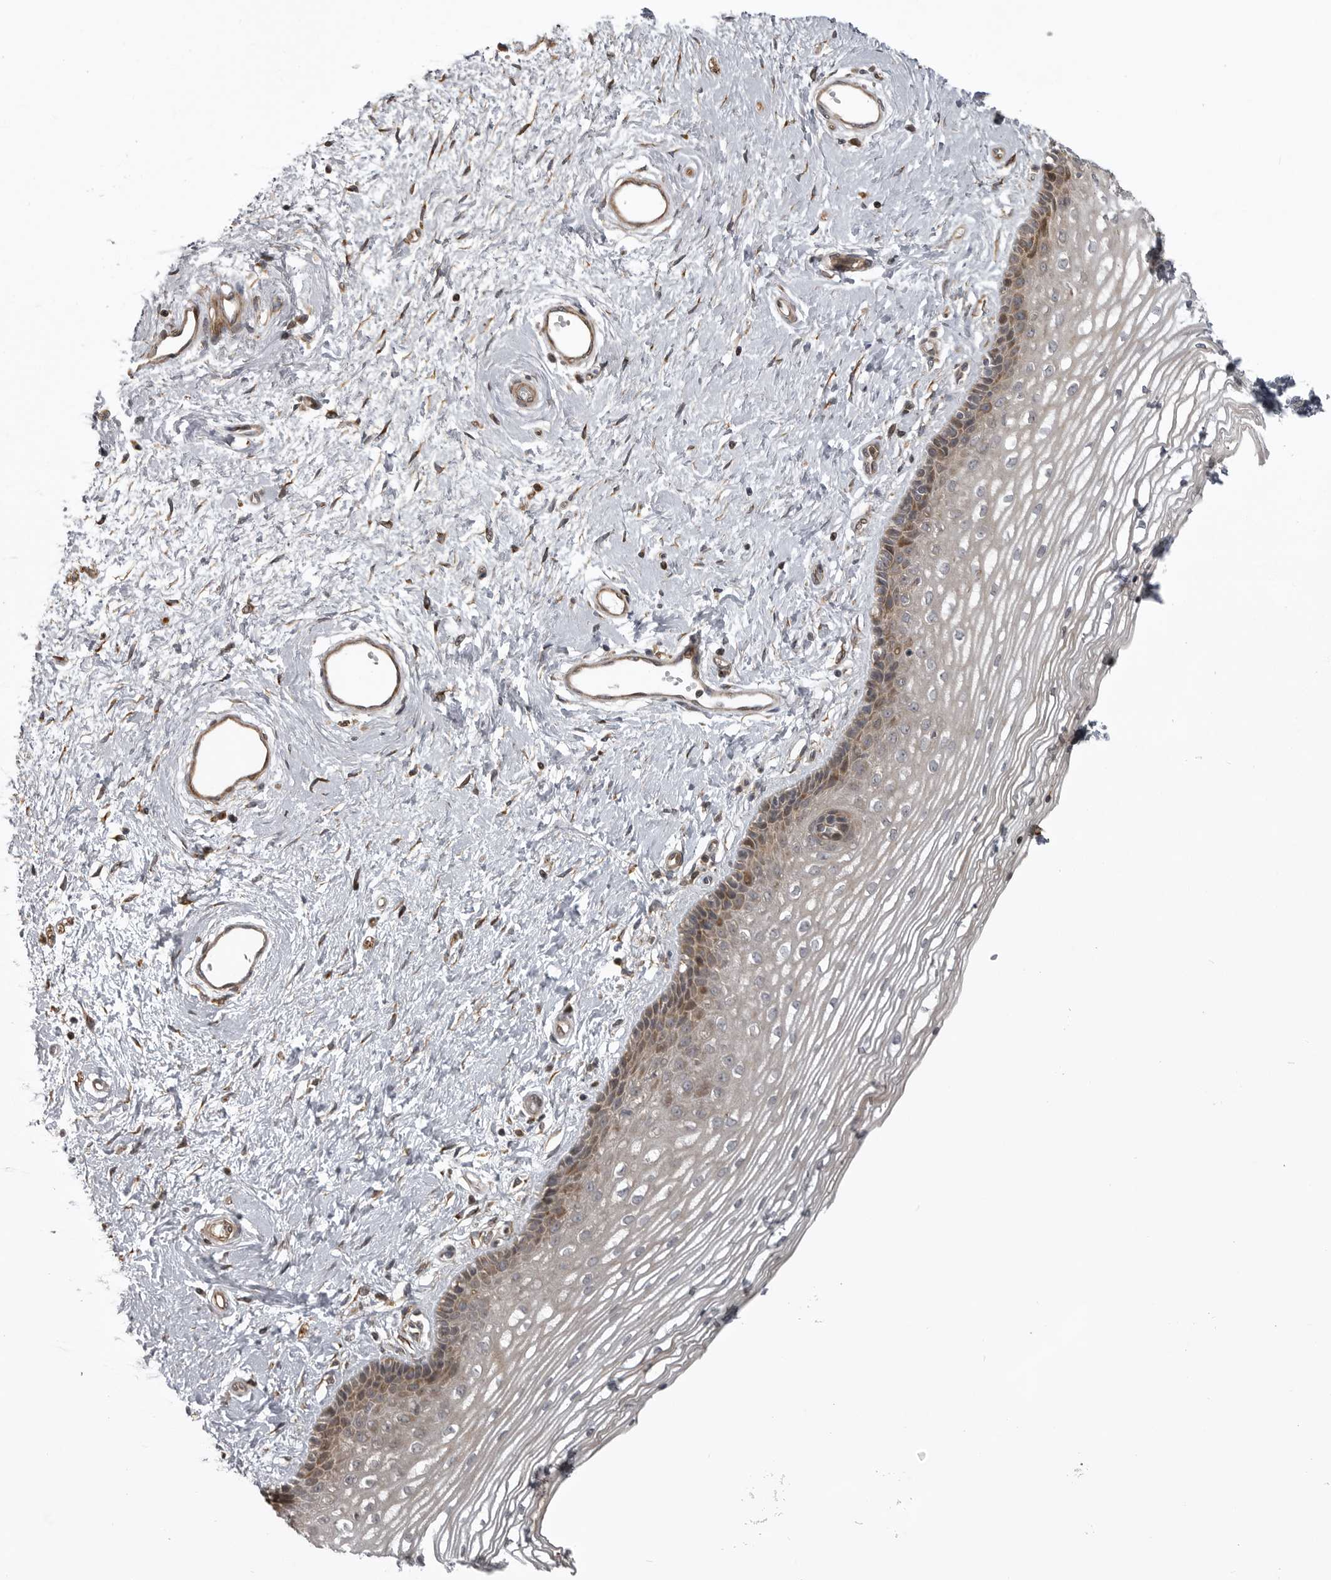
{"staining": {"intensity": "weak", "quantity": "25%-75%", "location": "cytoplasmic/membranous"}, "tissue": "vagina", "cell_type": "Squamous epithelial cells", "image_type": "normal", "snomed": [{"axis": "morphology", "description": "Normal tissue, NOS"}, {"axis": "topography", "description": "Vagina"}], "caption": "Immunohistochemical staining of unremarkable human vagina reveals 25%-75% levels of weak cytoplasmic/membranous protein positivity in approximately 25%-75% of squamous epithelial cells. (DAB = brown stain, brightfield microscopy at high magnification).", "gene": "ZNRF1", "patient": {"sex": "female", "age": 46}}